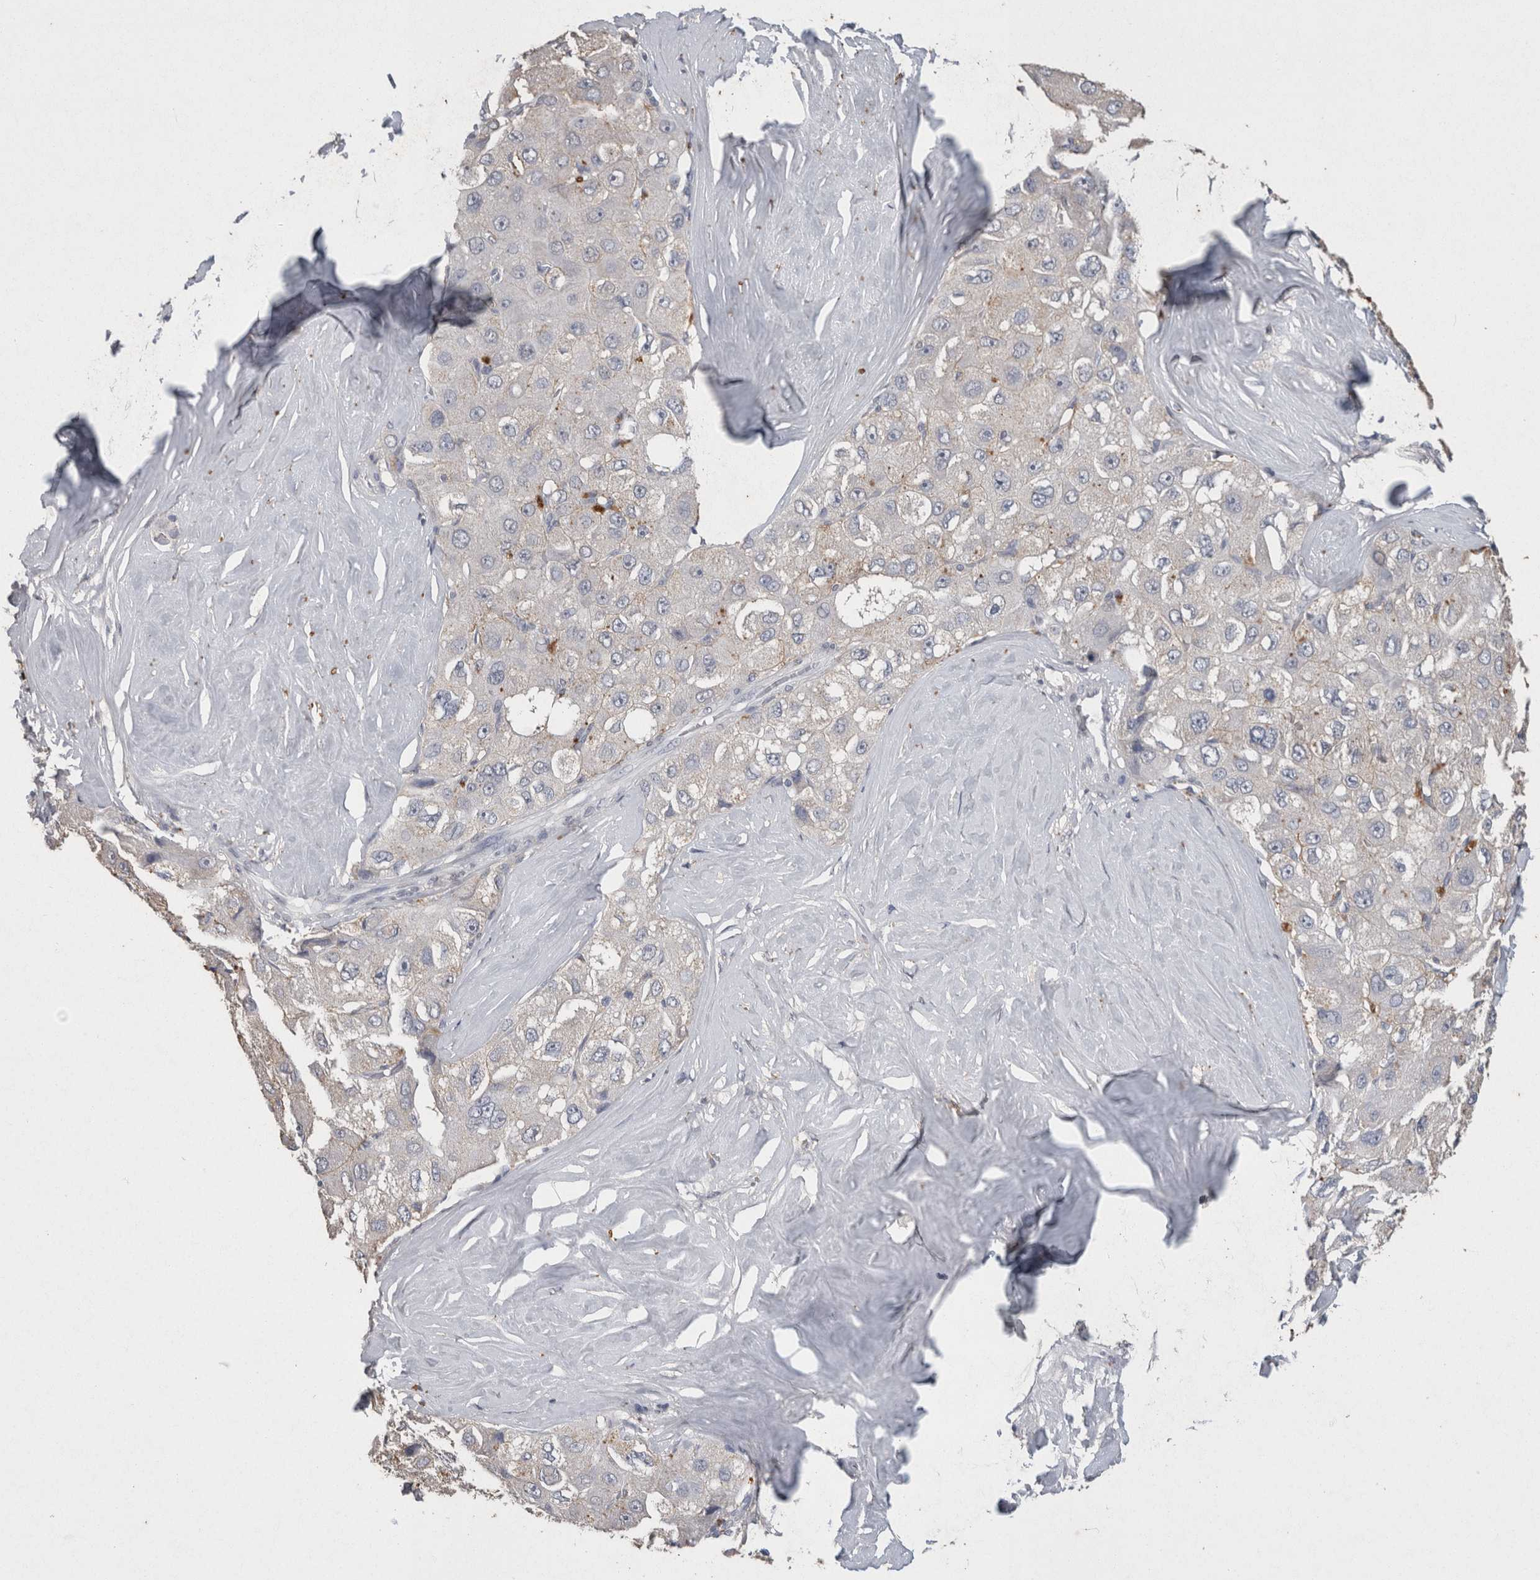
{"staining": {"intensity": "negative", "quantity": "none", "location": "none"}, "tissue": "liver cancer", "cell_type": "Tumor cells", "image_type": "cancer", "snomed": [{"axis": "morphology", "description": "Carcinoma, Hepatocellular, NOS"}, {"axis": "topography", "description": "Liver"}], "caption": "IHC photomicrograph of liver cancer (hepatocellular carcinoma) stained for a protein (brown), which demonstrates no staining in tumor cells.", "gene": "CNTFR", "patient": {"sex": "male", "age": 80}}